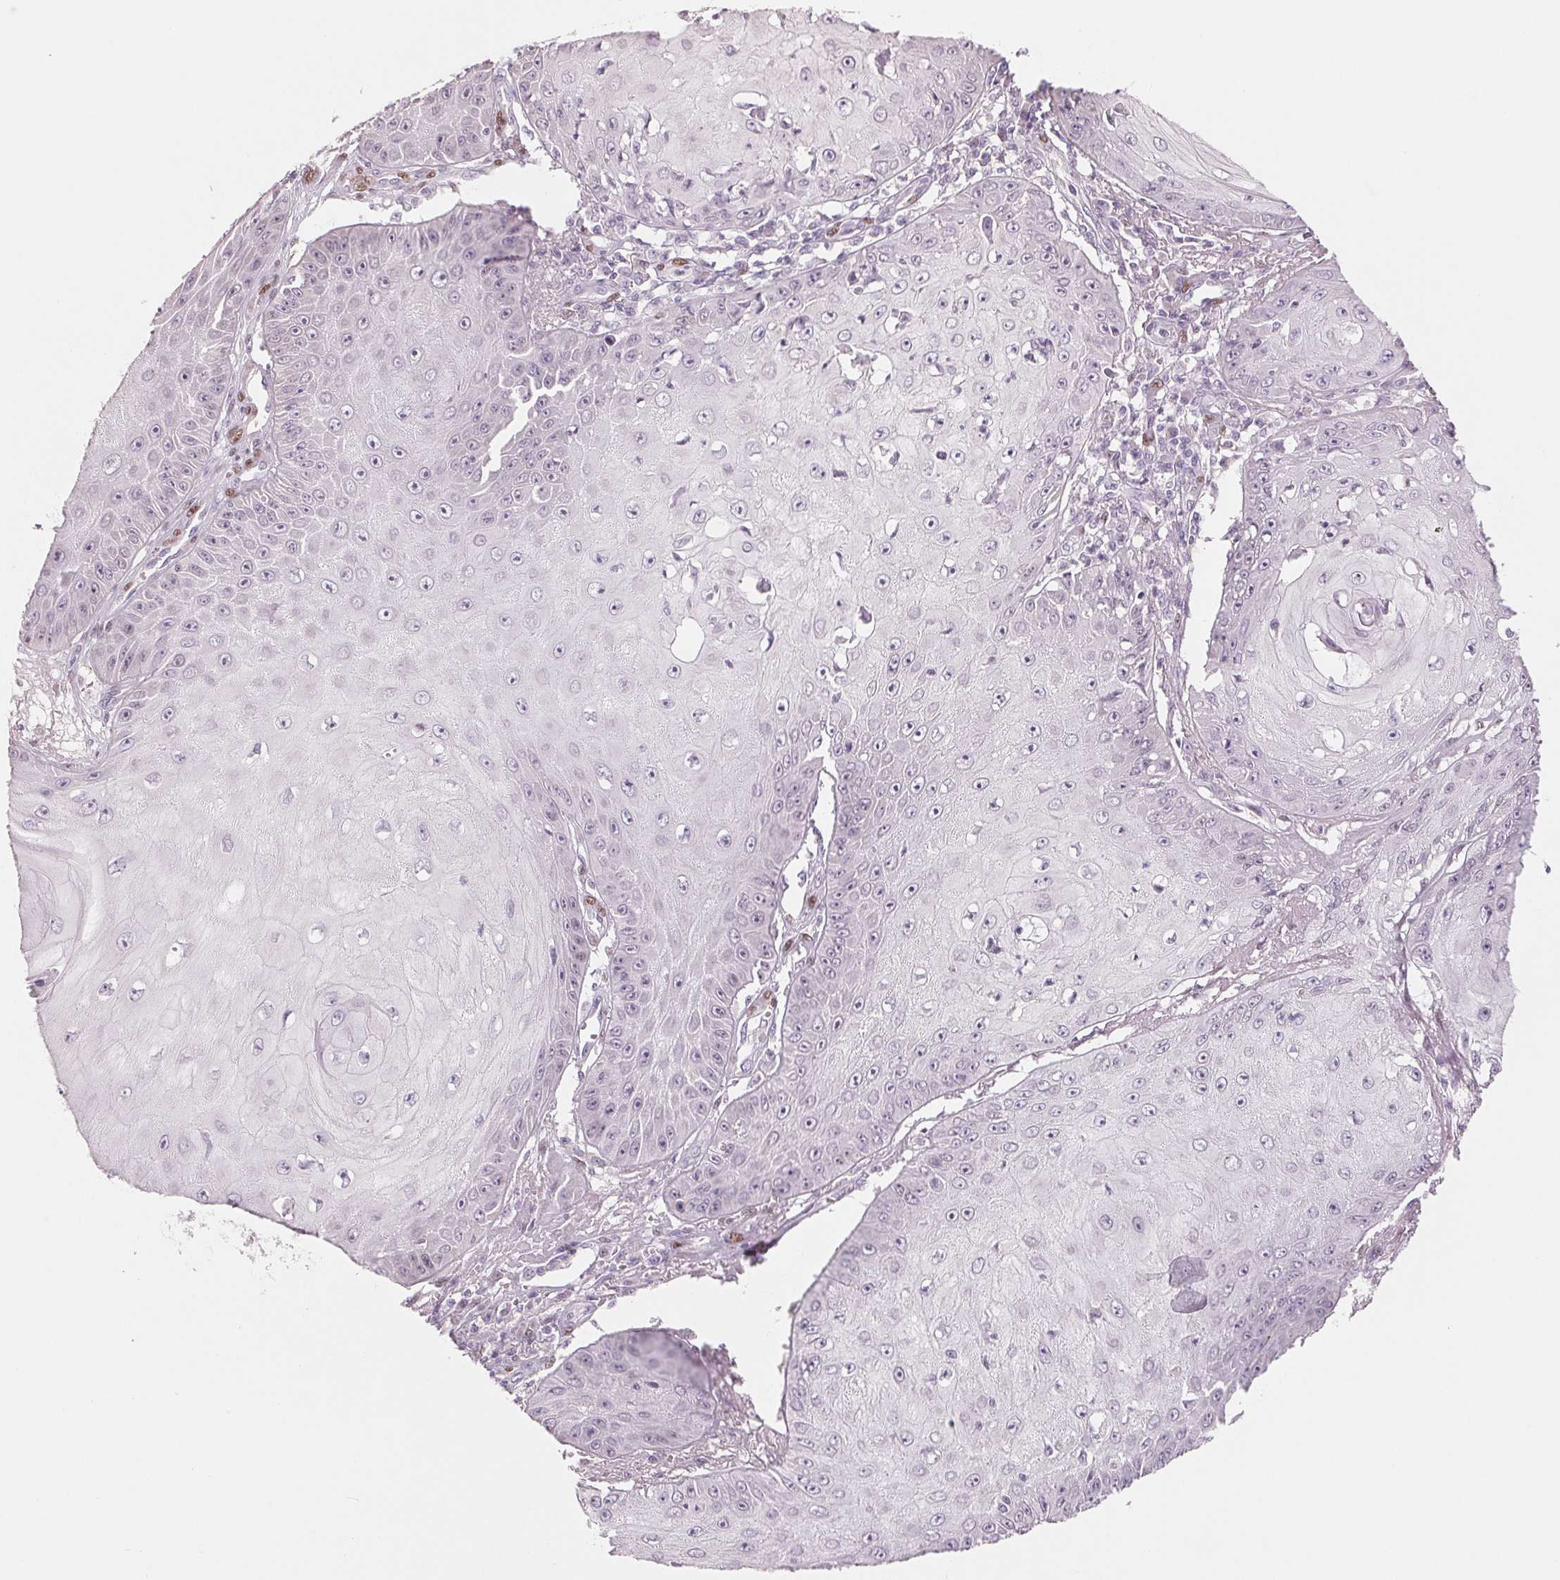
{"staining": {"intensity": "negative", "quantity": "none", "location": "none"}, "tissue": "skin cancer", "cell_type": "Tumor cells", "image_type": "cancer", "snomed": [{"axis": "morphology", "description": "Squamous cell carcinoma, NOS"}, {"axis": "topography", "description": "Skin"}], "caption": "This is an immunohistochemistry photomicrograph of human skin cancer. There is no positivity in tumor cells.", "gene": "SMARCD3", "patient": {"sex": "male", "age": 70}}